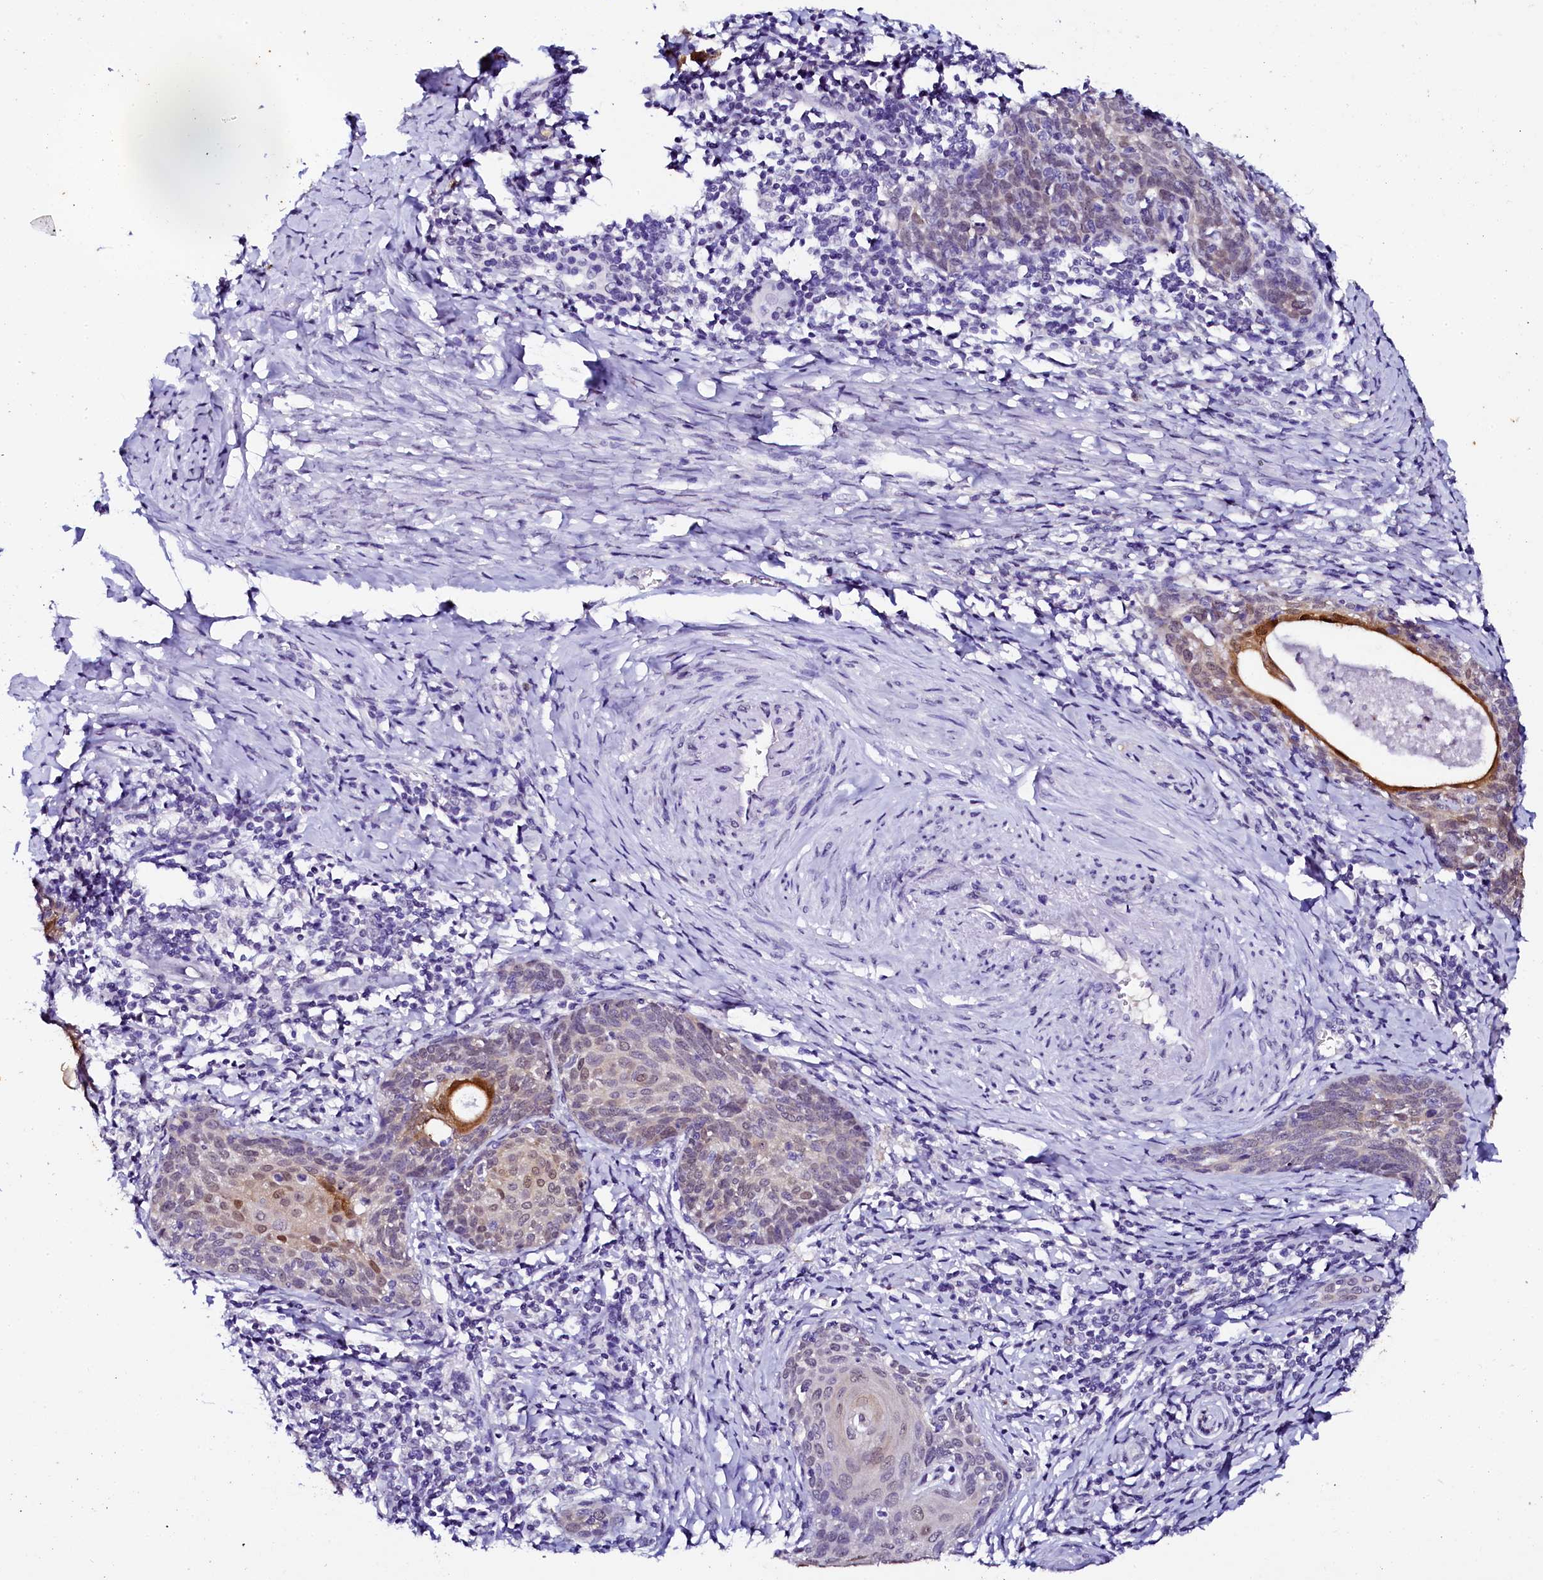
{"staining": {"intensity": "moderate", "quantity": "<25%", "location": "cytoplasmic/membranous,nuclear"}, "tissue": "cervical cancer", "cell_type": "Tumor cells", "image_type": "cancer", "snomed": [{"axis": "morphology", "description": "Squamous cell carcinoma, NOS"}, {"axis": "topography", "description": "Cervix"}], "caption": "Immunohistochemical staining of cervical cancer exhibits low levels of moderate cytoplasmic/membranous and nuclear expression in about <25% of tumor cells. (Brightfield microscopy of DAB IHC at high magnification).", "gene": "SORD", "patient": {"sex": "female", "age": 52}}